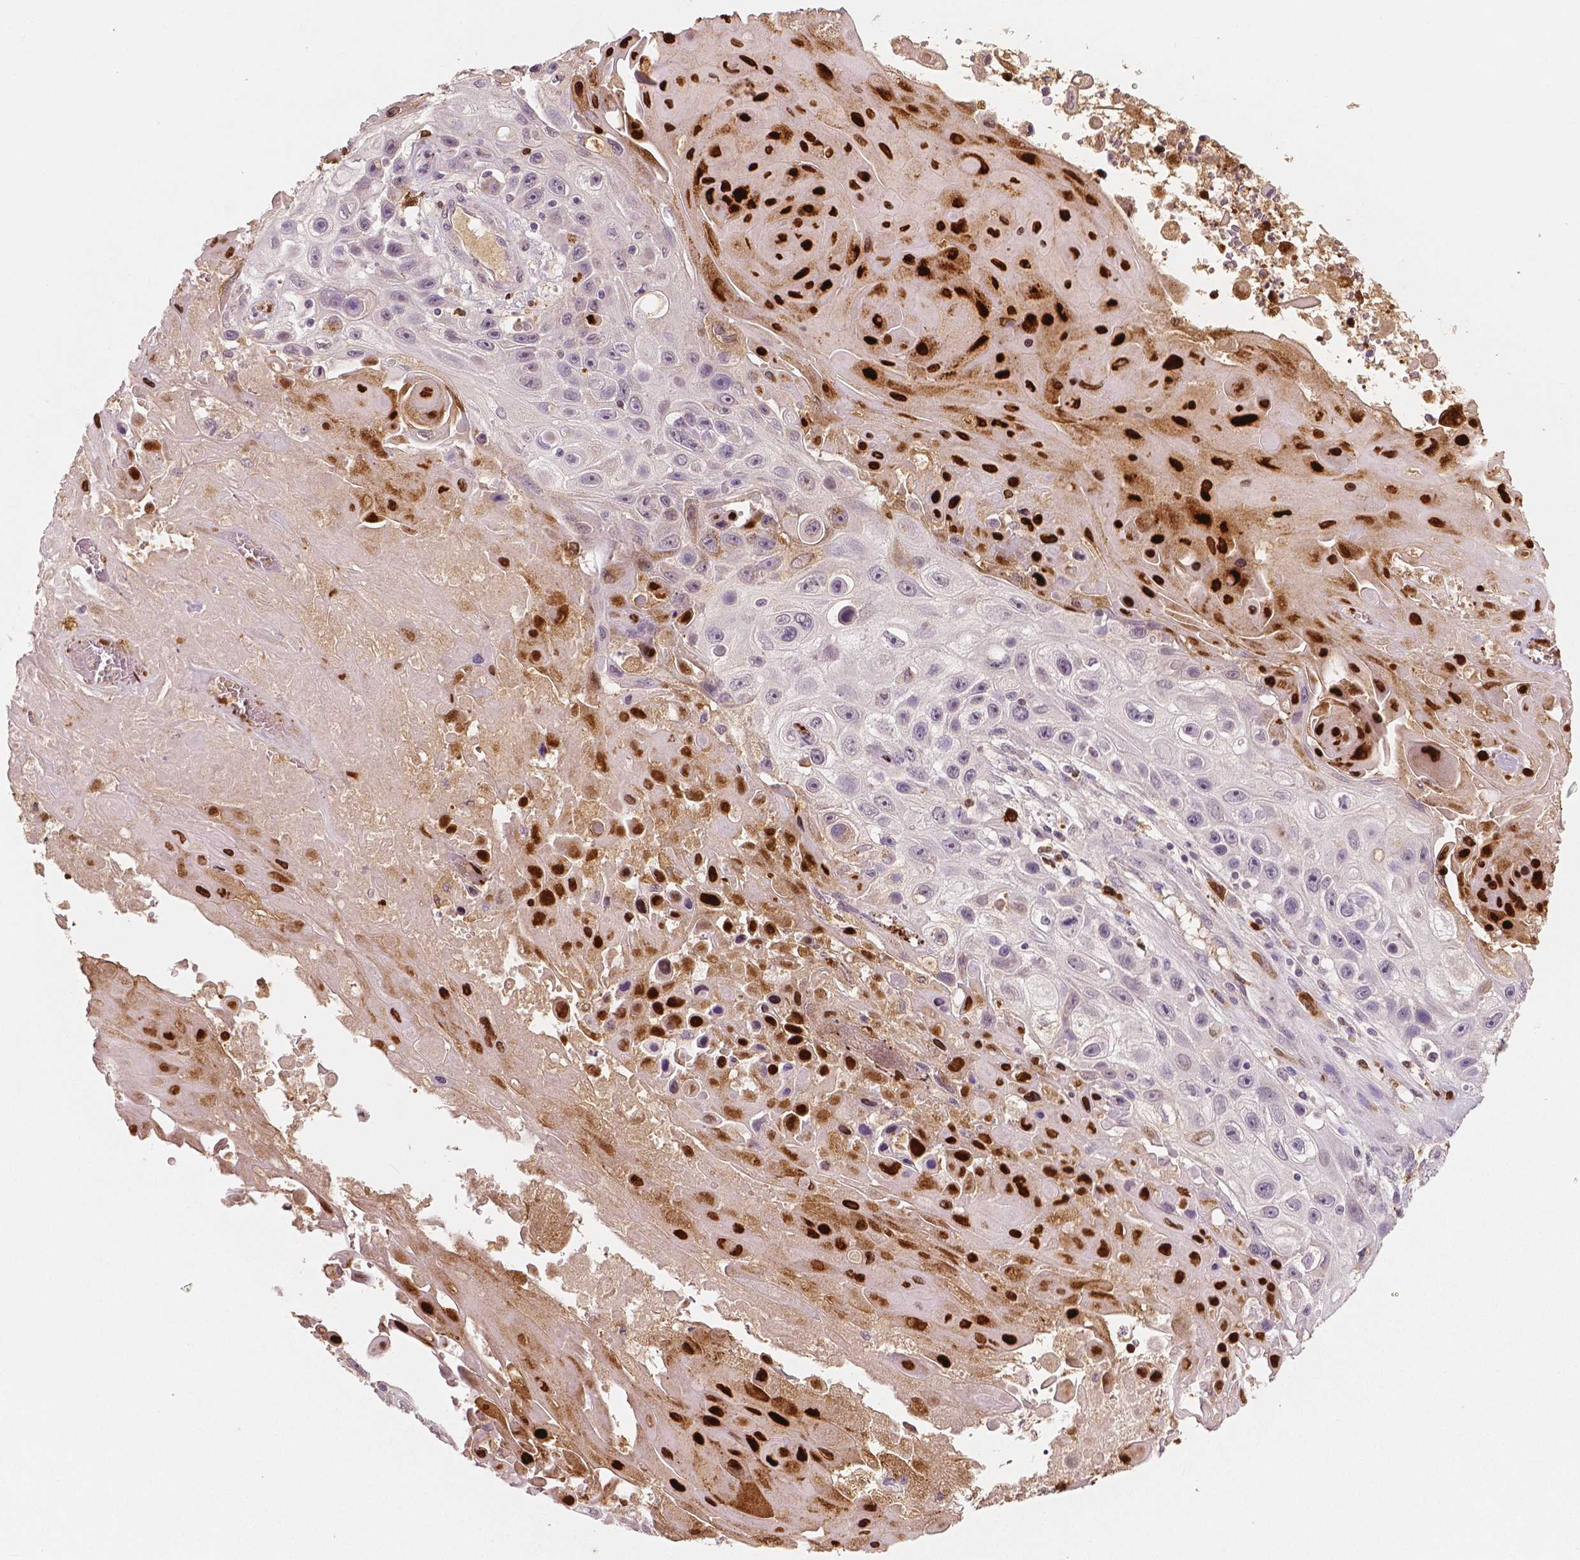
{"staining": {"intensity": "strong", "quantity": "<25%", "location": "cytoplasmic/membranous,nuclear"}, "tissue": "skin cancer", "cell_type": "Tumor cells", "image_type": "cancer", "snomed": [{"axis": "morphology", "description": "Squamous cell carcinoma, NOS"}, {"axis": "topography", "description": "Skin"}], "caption": "Squamous cell carcinoma (skin) was stained to show a protein in brown. There is medium levels of strong cytoplasmic/membranous and nuclear expression in about <25% of tumor cells.", "gene": "RNASE7", "patient": {"sex": "male", "age": 82}}